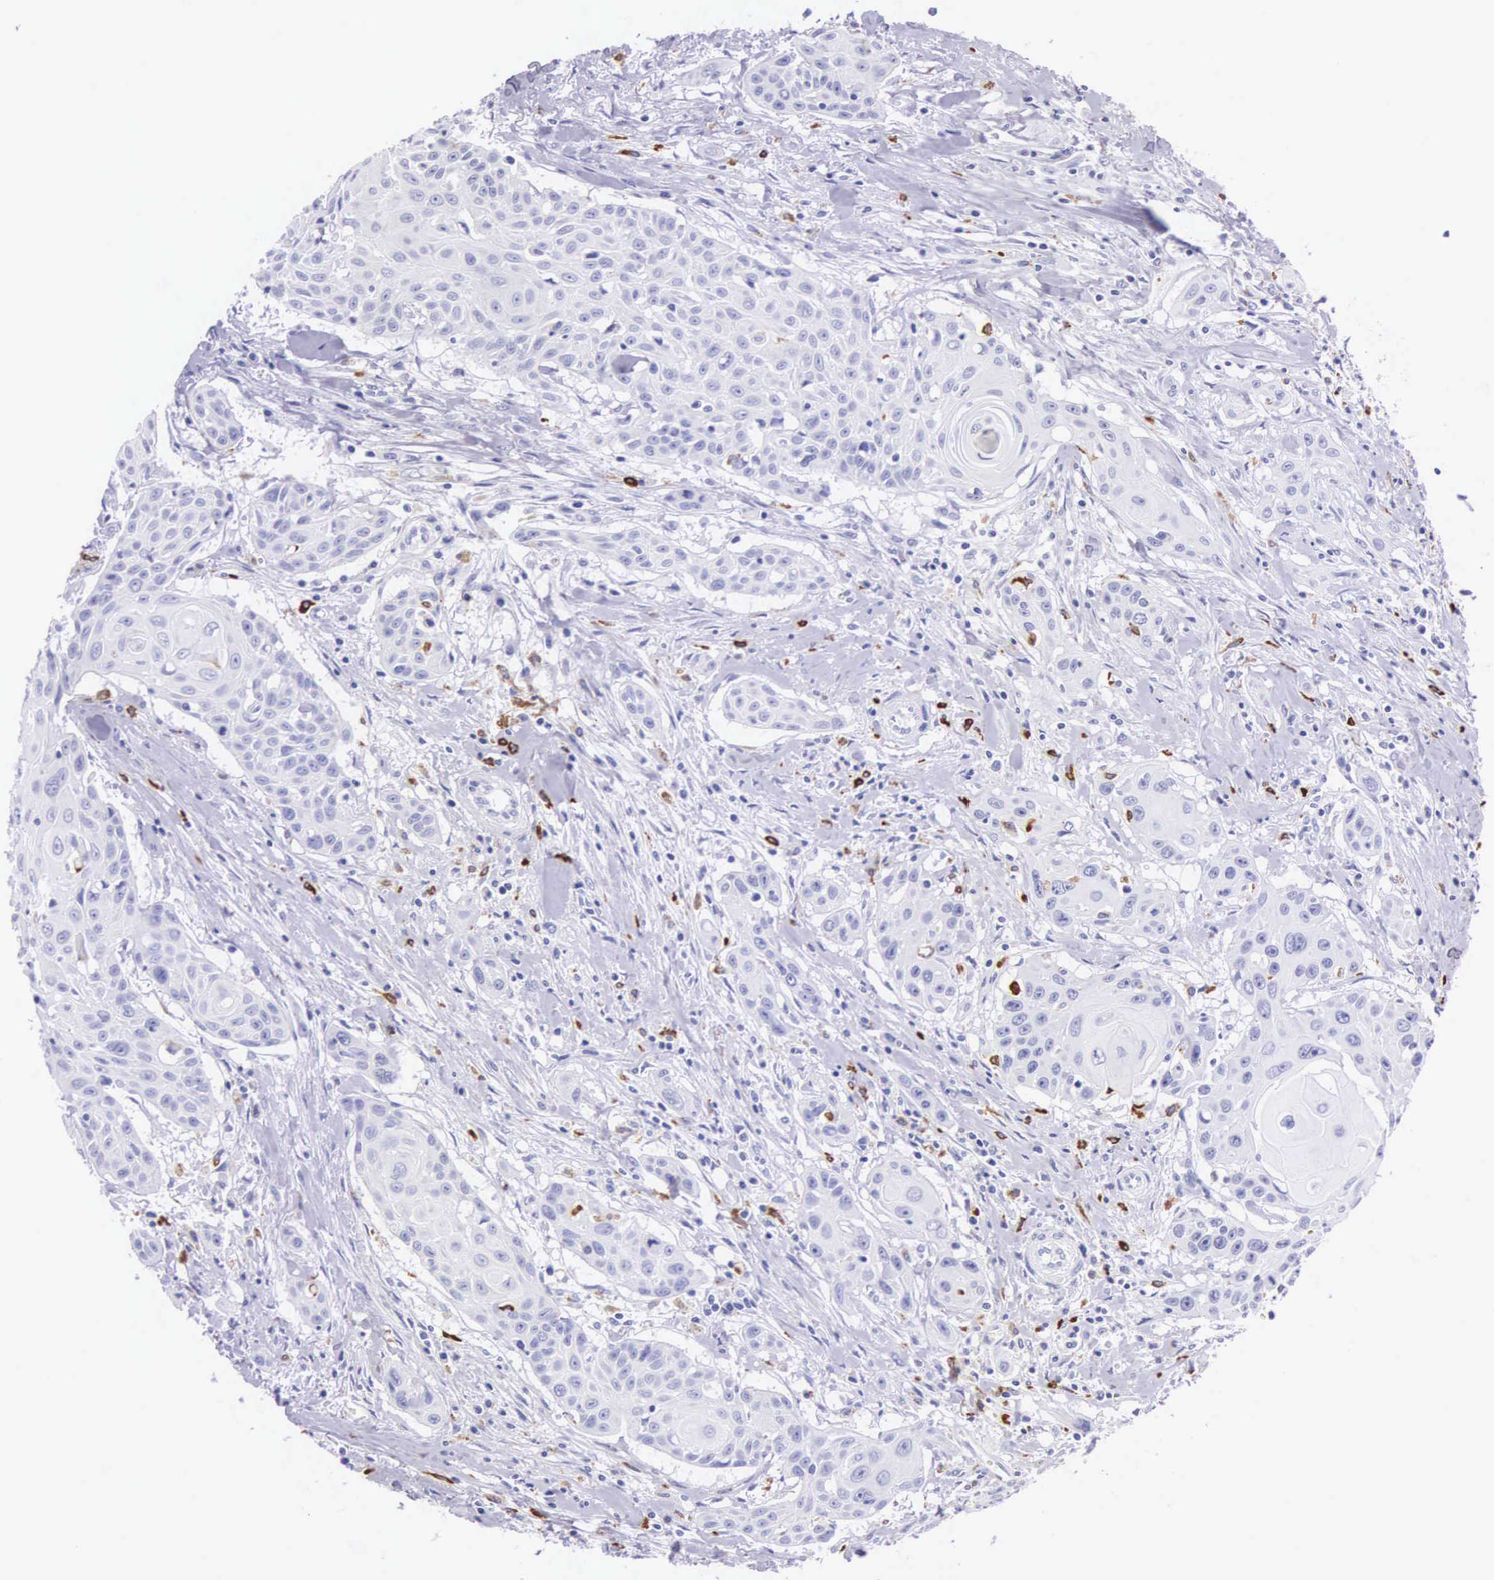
{"staining": {"intensity": "negative", "quantity": "none", "location": "none"}, "tissue": "head and neck cancer", "cell_type": "Tumor cells", "image_type": "cancer", "snomed": [{"axis": "morphology", "description": "Squamous cell carcinoma, NOS"}, {"axis": "morphology", "description": "Squamous cell carcinoma, metastatic, NOS"}, {"axis": "topography", "description": "Lymph node"}, {"axis": "topography", "description": "Salivary gland"}, {"axis": "topography", "description": "Head-Neck"}], "caption": "Protein analysis of metastatic squamous cell carcinoma (head and neck) exhibits no significant expression in tumor cells. (DAB (3,3'-diaminobenzidine) immunohistochemistry (IHC), high magnification).", "gene": "FCN1", "patient": {"sex": "female", "age": 74}}